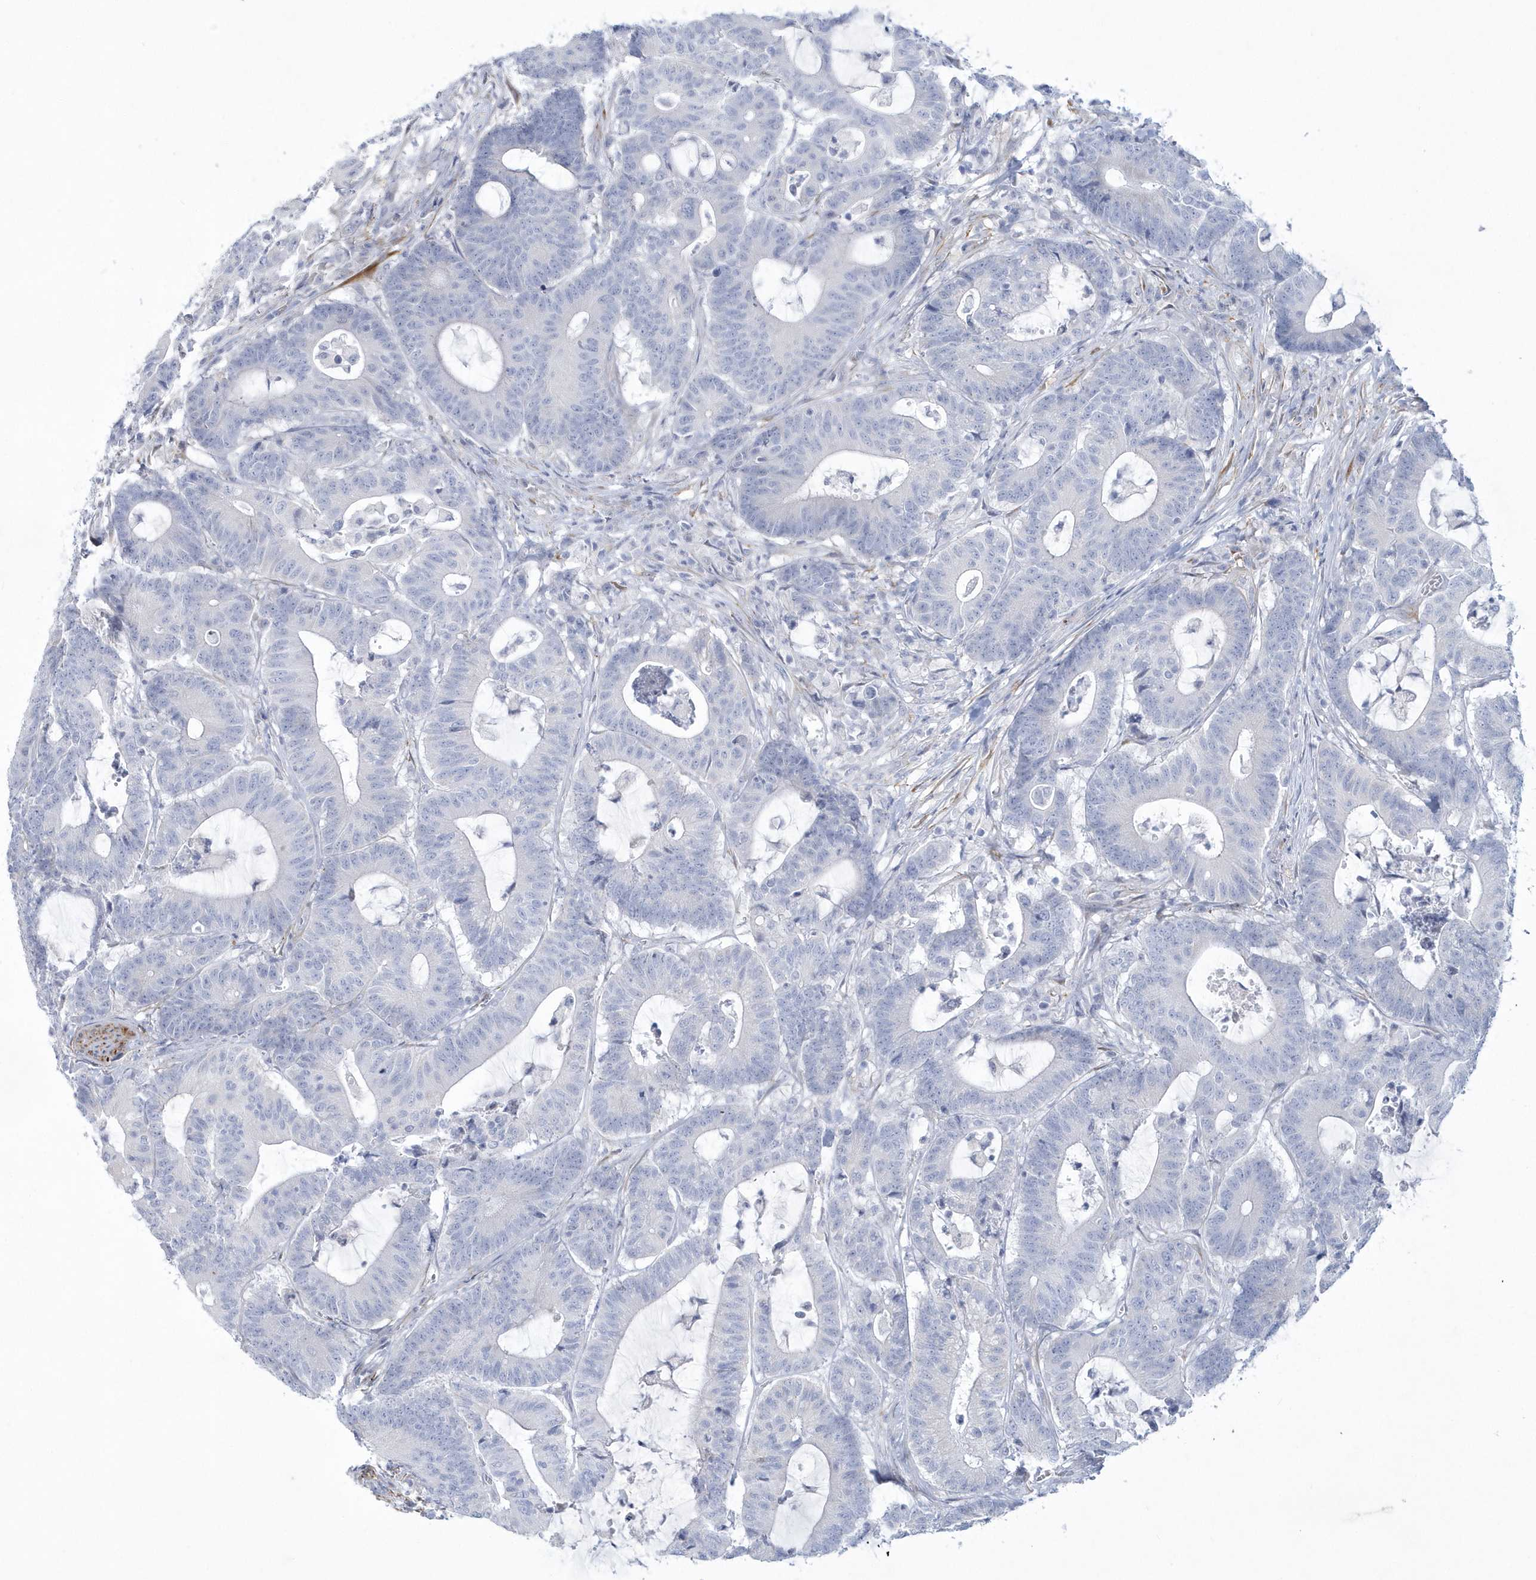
{"staining": {"intensity": "negative", "quantity": "none", "location": "none"}, "tissue": "colorectal cancer", "cell_type": "Tumor cells", "image_type": "cancer", "snomed": [{"axis": "morphology", "description": "Adenocarcinoma, NOS"}, {"axis": "topography", "description": "Colon"}], "caption": "There is no significant expression in tumor cells of adenocarcinoma (colorectal).", "gene": "WDR27", "patient": {"sex": "female", "age": 84}}